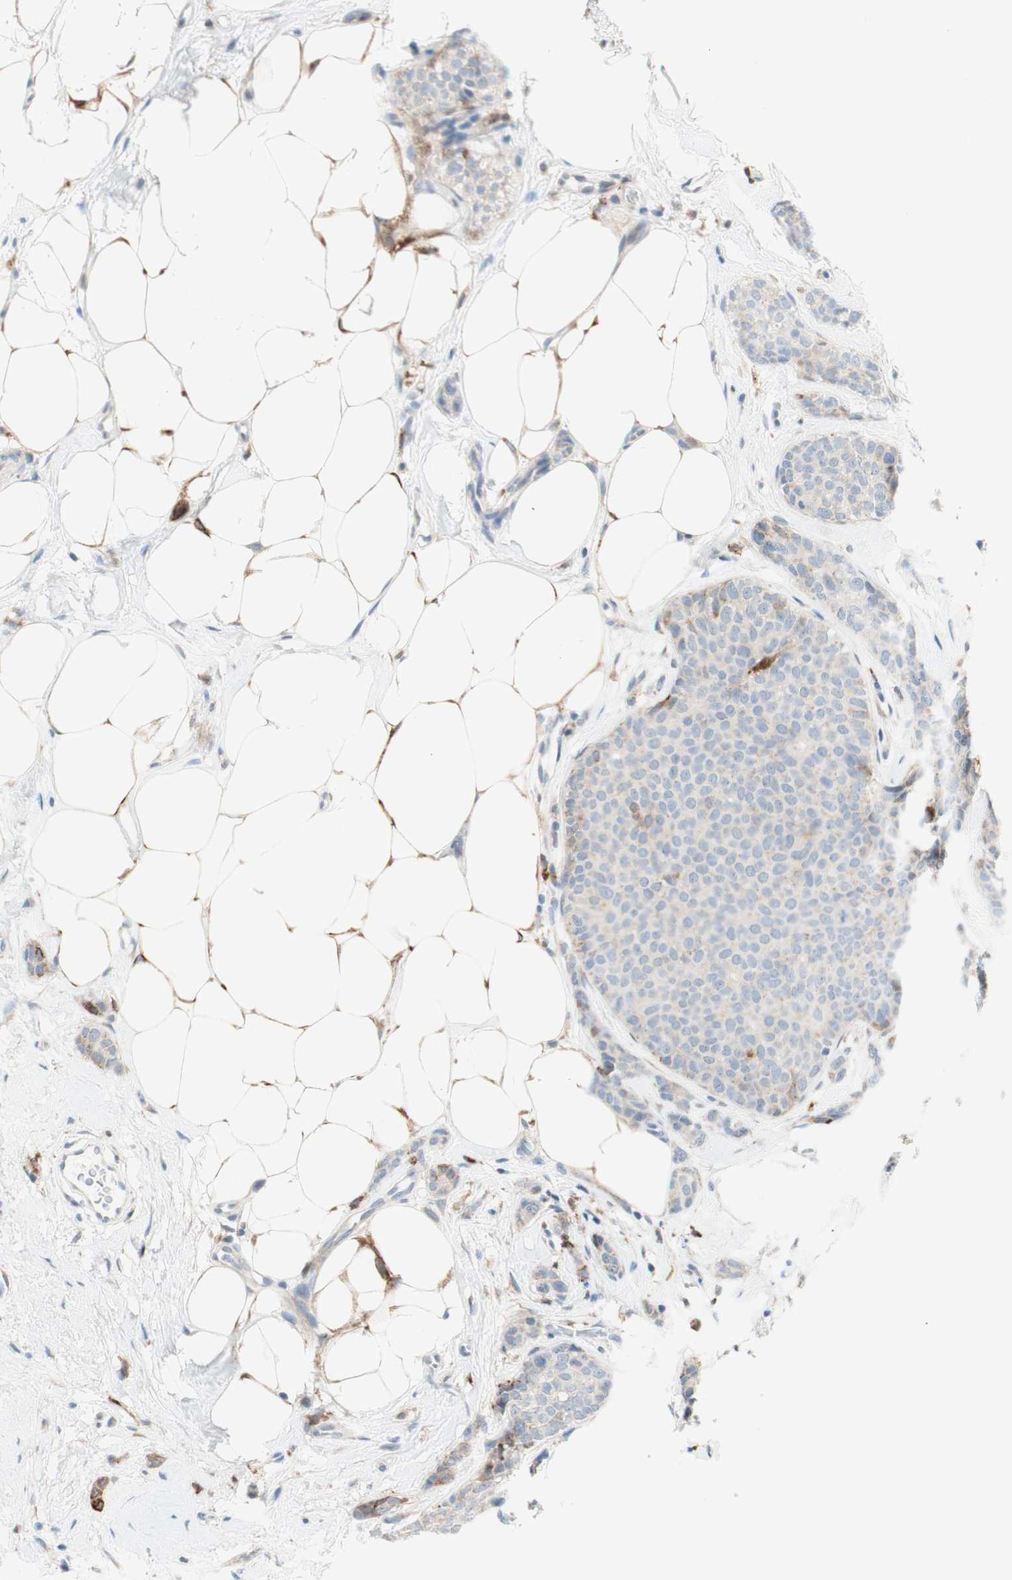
{"staining": {"intensity": "negative", "quantity": "none", "location": "none"}, "tissue": "breast cancer", "cell_type": "Tumor cells", "image_type": "cancer", "snomed": [{"axis": "morphology", "description": "Lobular carcinoma"}, {"axis": "topography", "description": "Skin"}, {"axis": "topography", "description": "Breast"}], "caption": "The image shows no significant staining in tumor cells of breast cancer (lobular carcinoma).", "gene": "GAPT", "patient": {"sex": "female", "age": 46}}